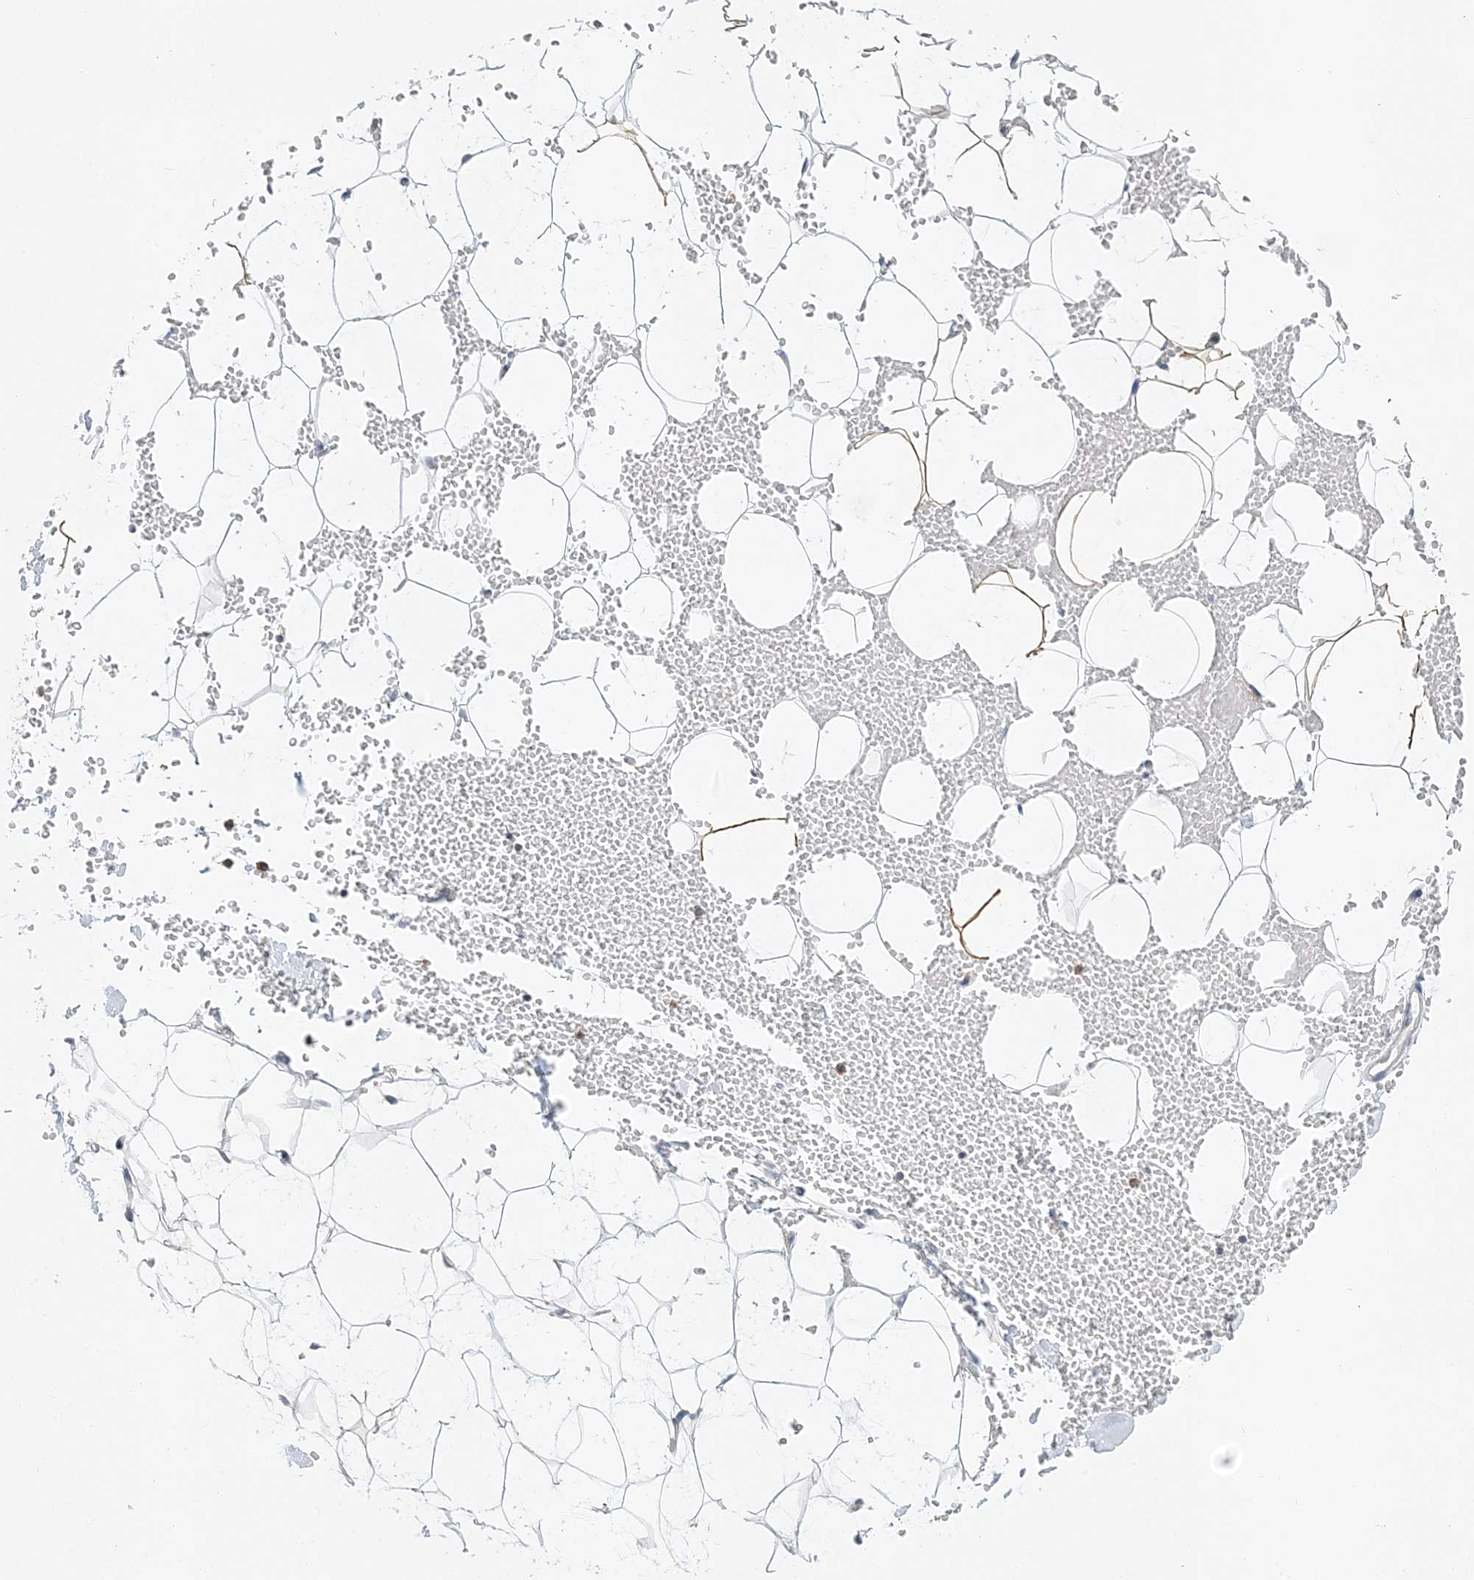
{"staining": {"intensity": "negative", "quantity": "none", "location": "none"}, "tissue": "adipose tissue", "cell_type": "Adipocytes", "image_type": "normal", "snomed": [{"axis": "morphology", "description": "Normal tissue, NOS"}, {"axis": "topography", "description": "Breast"}], "caption": "Immunohistochemistry (IHC) of normal human adipose tissue shows no positivity in adipocytes. (Immunohistochemistry (IHC), brightfield microscopy, high magnification).", "gene": "LARP4B", "patient": {"sex": "female", "age": 23}}